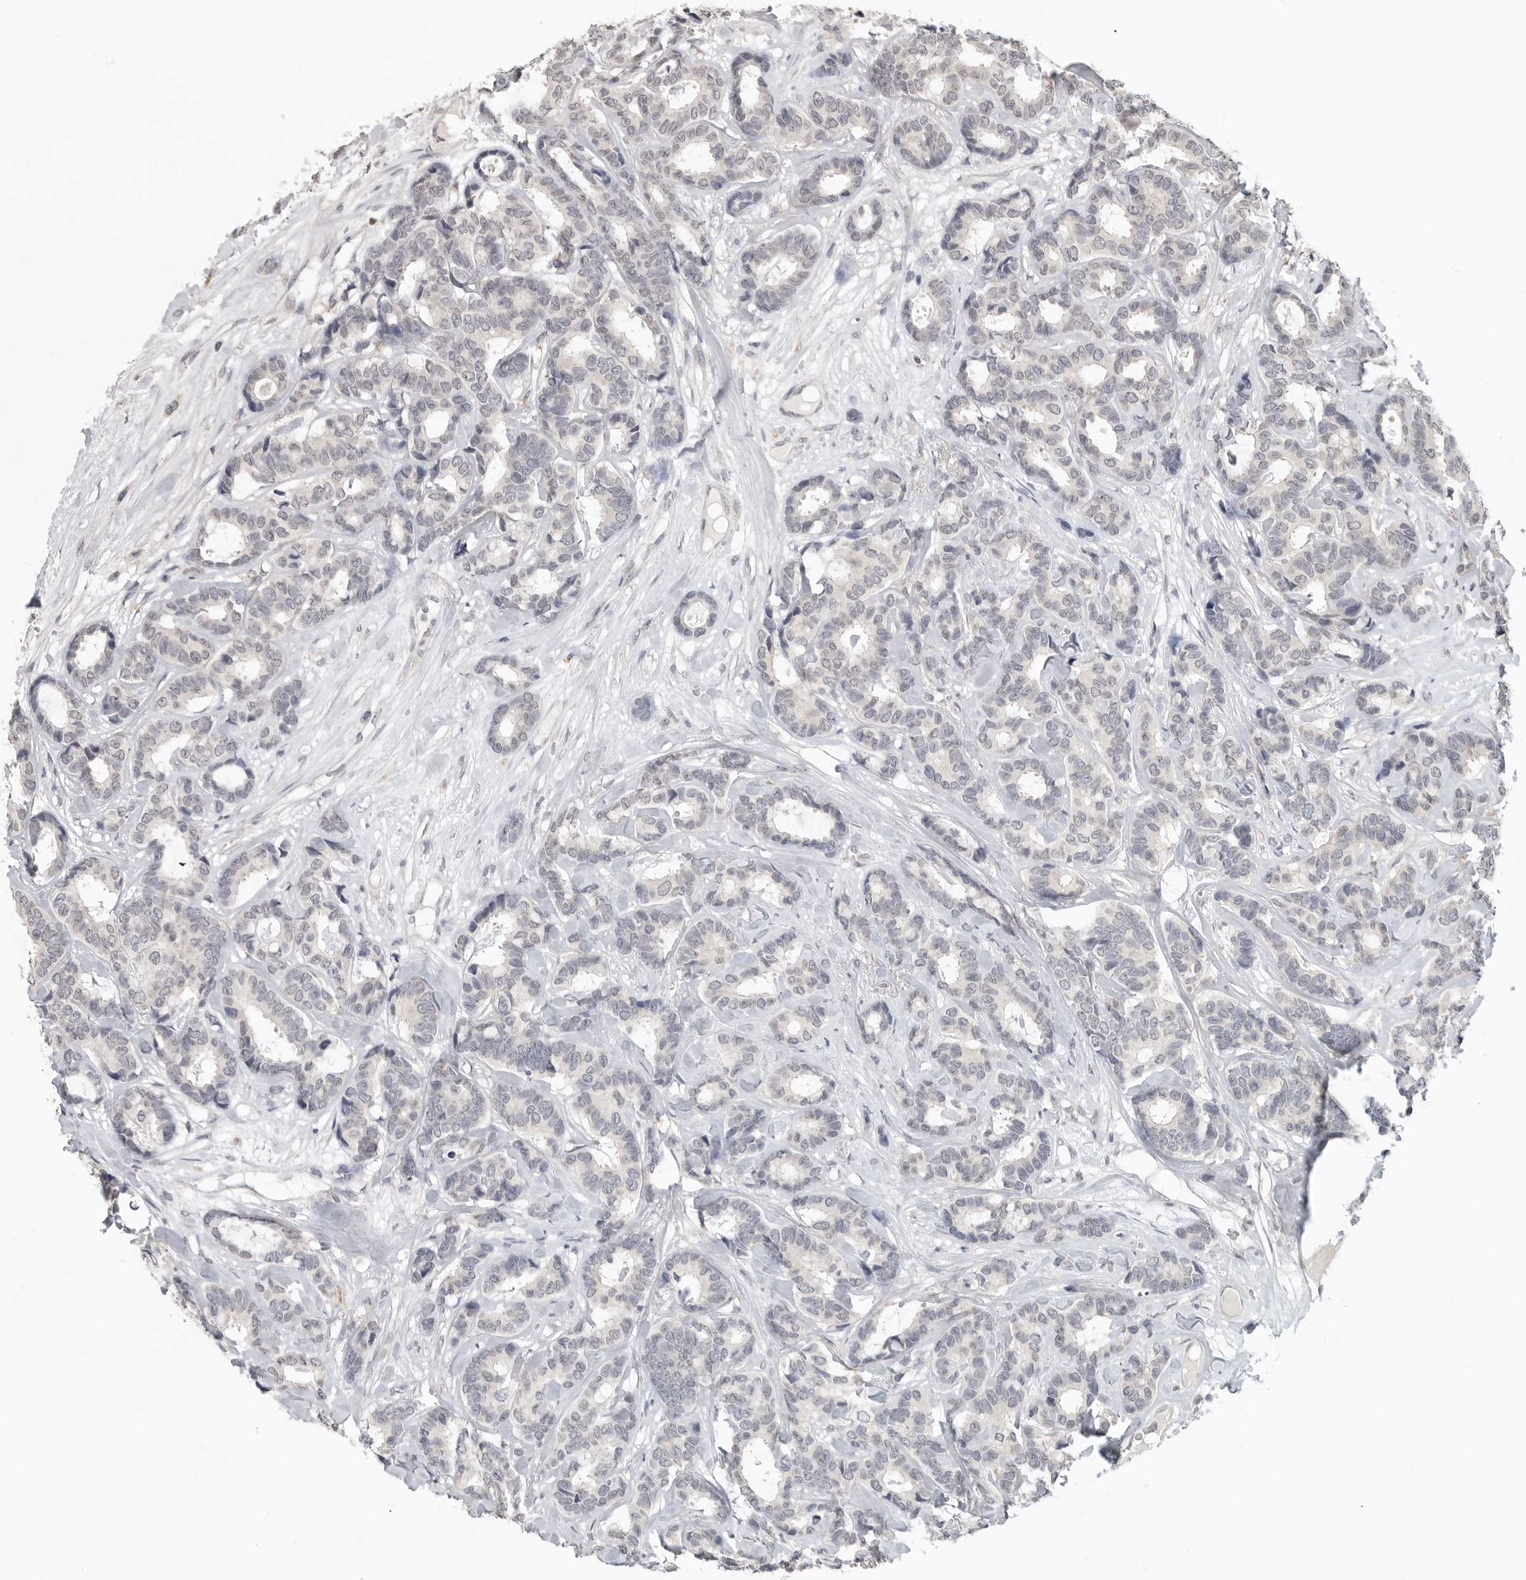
{"staining": {"intensity": "negative", "quantity": "none", "location": "none"}, "tissue": "breast cancer", "cell_type": "Tumor cells", "image_type": "cancer", "snomed": [{"axis": "morphology", "description": "Duct carcinoma"}, {"axis": "topography", "description": "Breast"}], "caption": "This is an immunohistochemistry (IHC) image of breast cancer (infiltrating ductal carcinoma). There is no staining in tumor cells.", "gene": "FOXP3", "patient": {"sex": "female", "age": 87}}